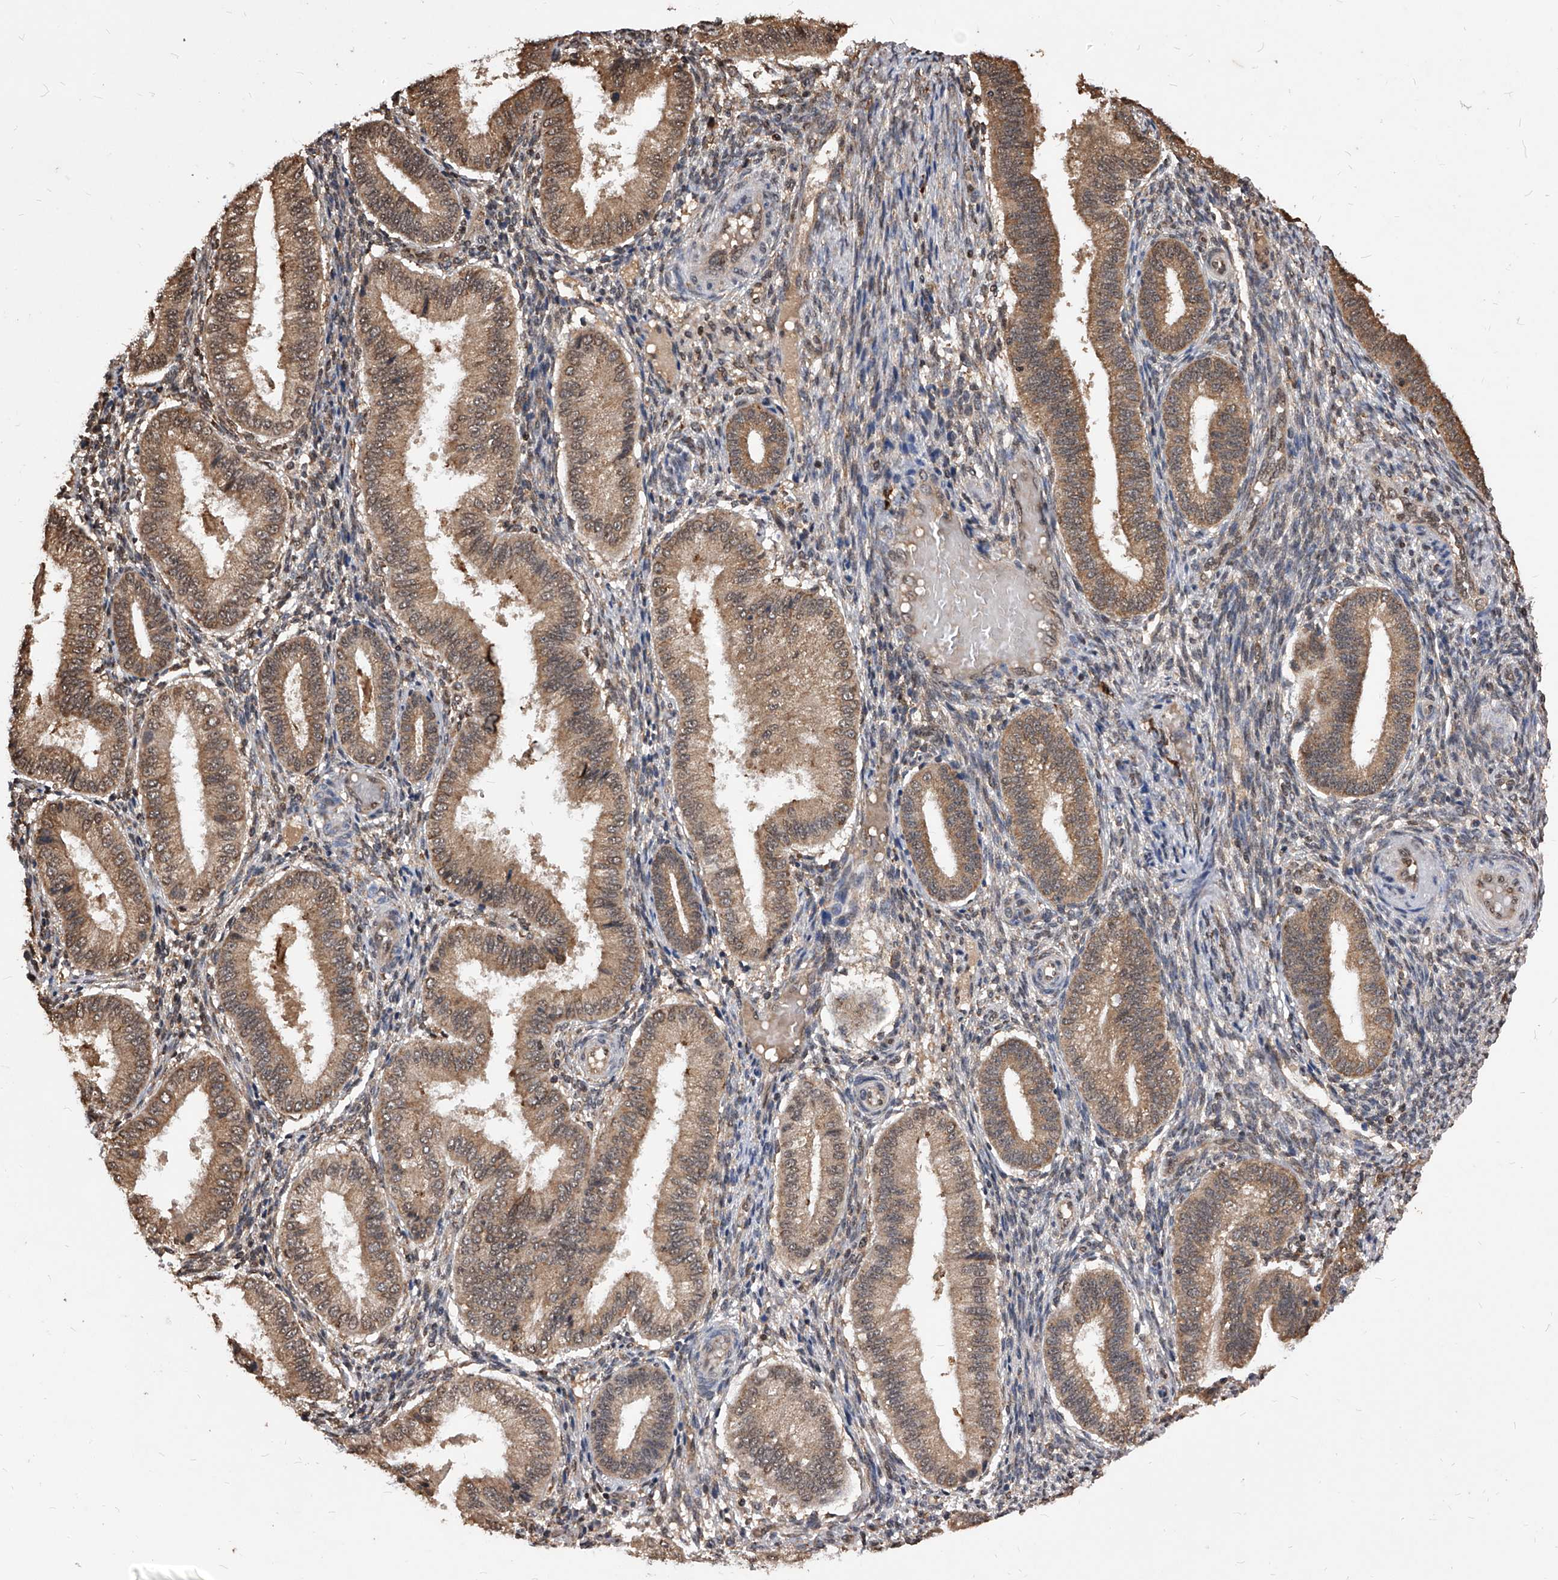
{"staining": {"intensity": "weak", "quantity": "25%-75%", "location": "nuclear"}, "tissue": "endometrium", "cell_type": "Cells in endometrial stroma", "image_type": "normal", "snomed": [{"axis": "morphology", "description": "Normal tissue, NOS"}, {"axis": "topography", "description": "Endometrium"}], "caption": "Weak nuclear expression for a protein is seen in approximately 25%-75% of cells in endometrial stroma of unremarkable endometrium using immunohistochemistry.", "gene": "ID1", "patient": {"sex": "female", "age": 39}}